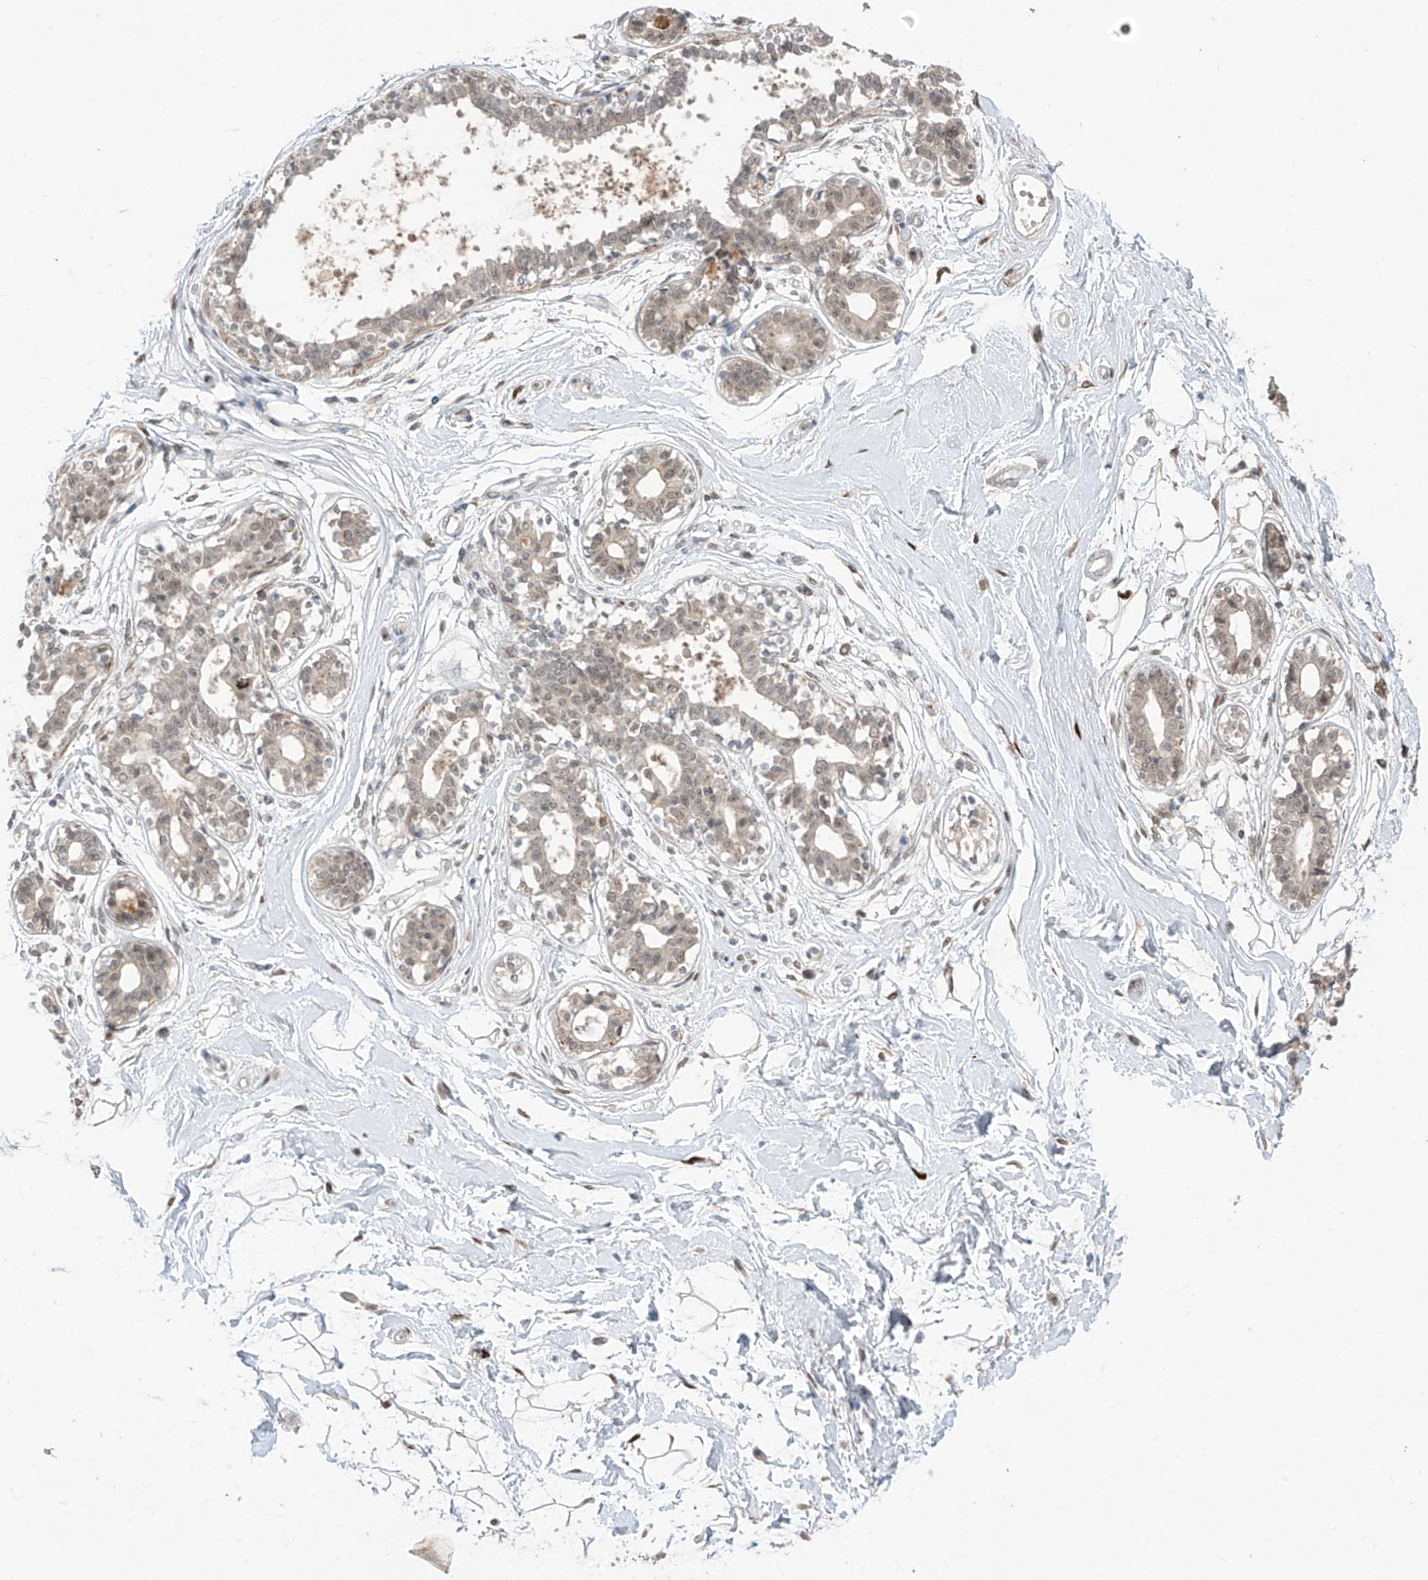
{"staining": {"intensity": "moderate", "quantity": "<25%", "location": "cytoplasmic/membranous,nuclear"}, "tissue": "breast", "cell_type": "Adipocytes", "image_type": "normal", "snomed": [{"axis": "morphology", "description": "Normal tissue, NOS"}, {"axis": "topography", "description": "Breast"}], "caption": "Protein staining of normal breast displays moderate cytoplasmic/membranous,nuclear staining in about <25% of adipocytes.", "gene": "OGT", "patient": {"sex": "female", "age": 45}}